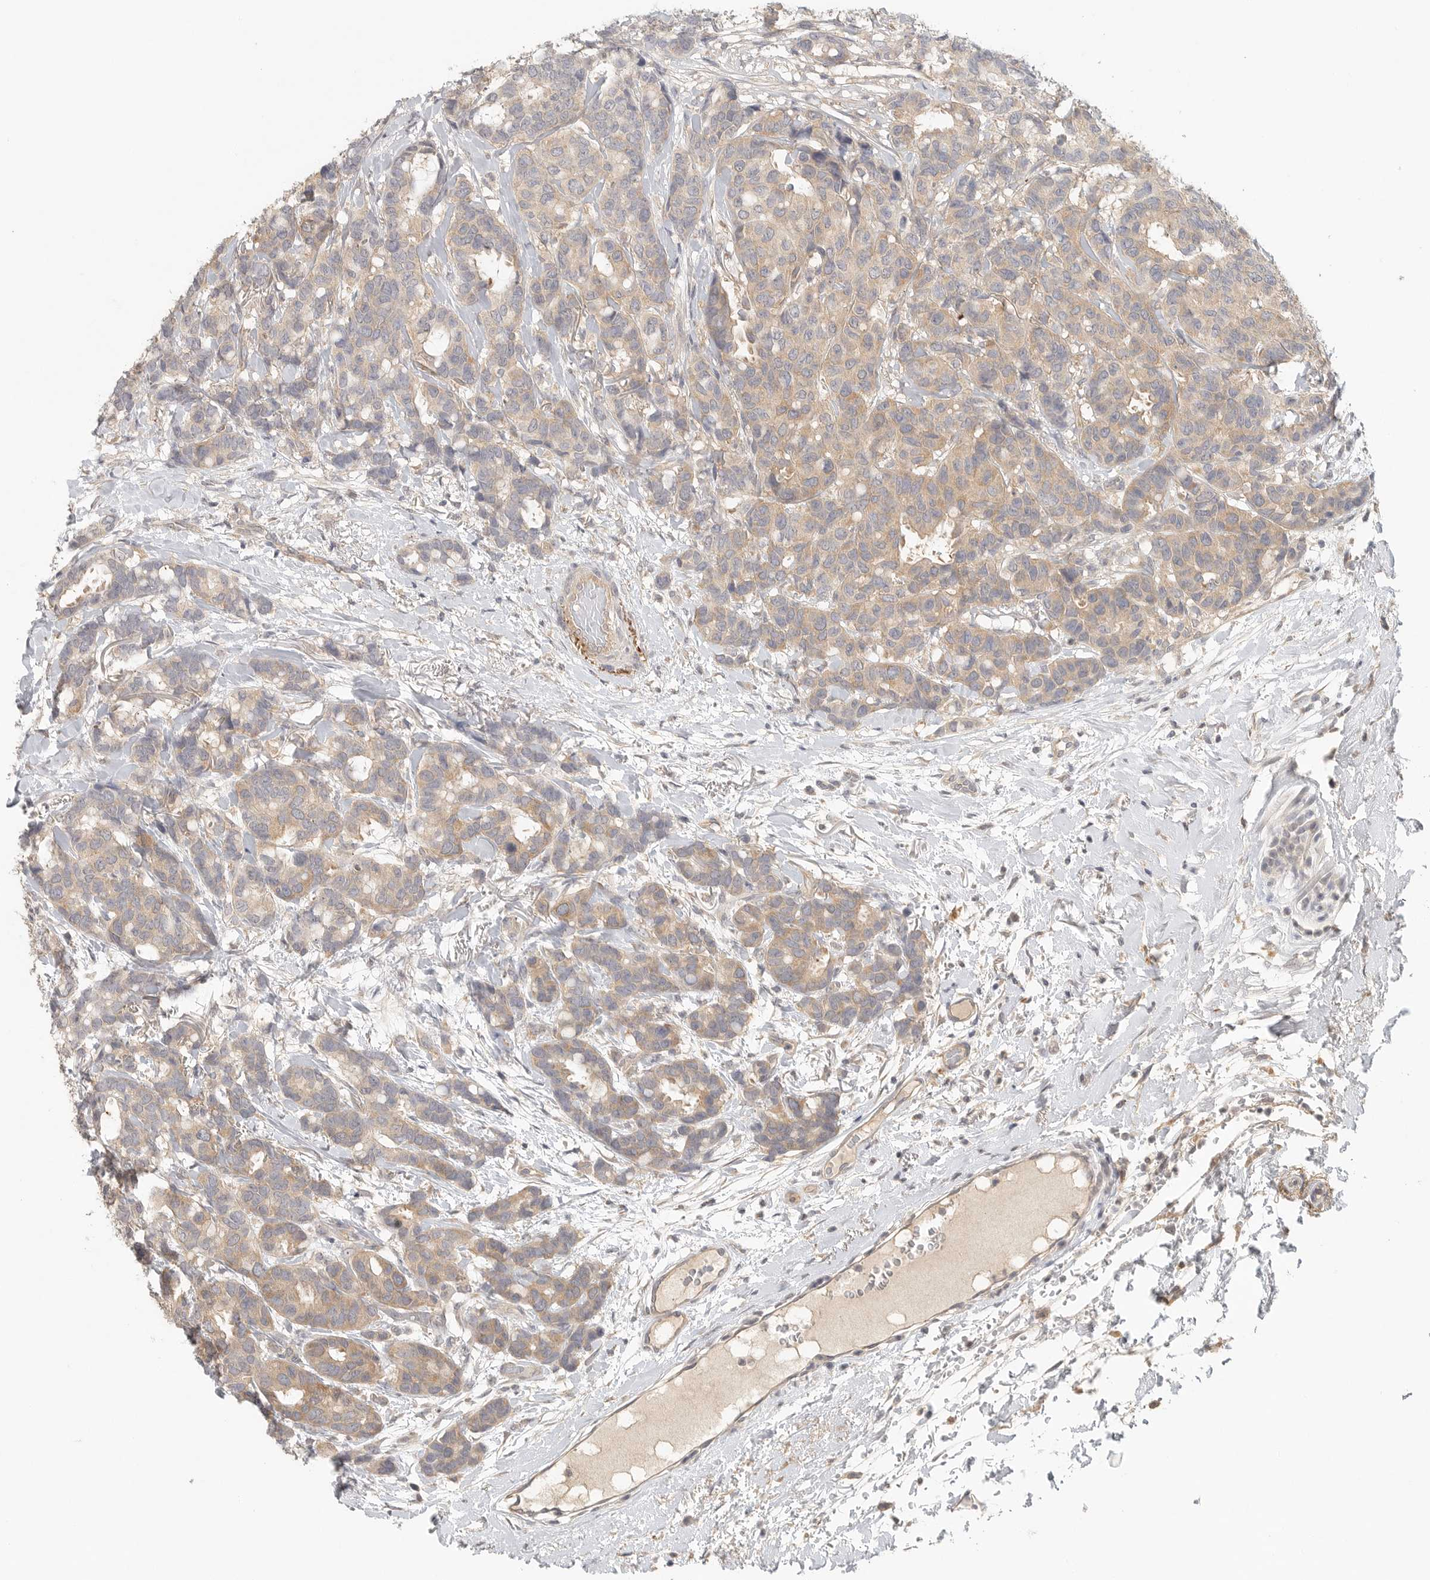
{"staining": {"intensity": "weak", "quantity": ">75%", "location": "cytoplasmic/membranous"}, "tissue": "breast cancer", "cell_type": "Tumor cells", "image_type": "cancer", "snomed": [{"axis": "morphology", "description": "Duct carcinoma"}, {"axis": "topography", "description": "Breast"}], "caption": "About >75% of tumor cells in breast invasive ductal carcinoma reveal weak cytoplasmic/membranous protein staining as visualized by brown immunohistochemical staining.", "gene": "HDAC6", "patient": {"sex": "female", "age": 87}}